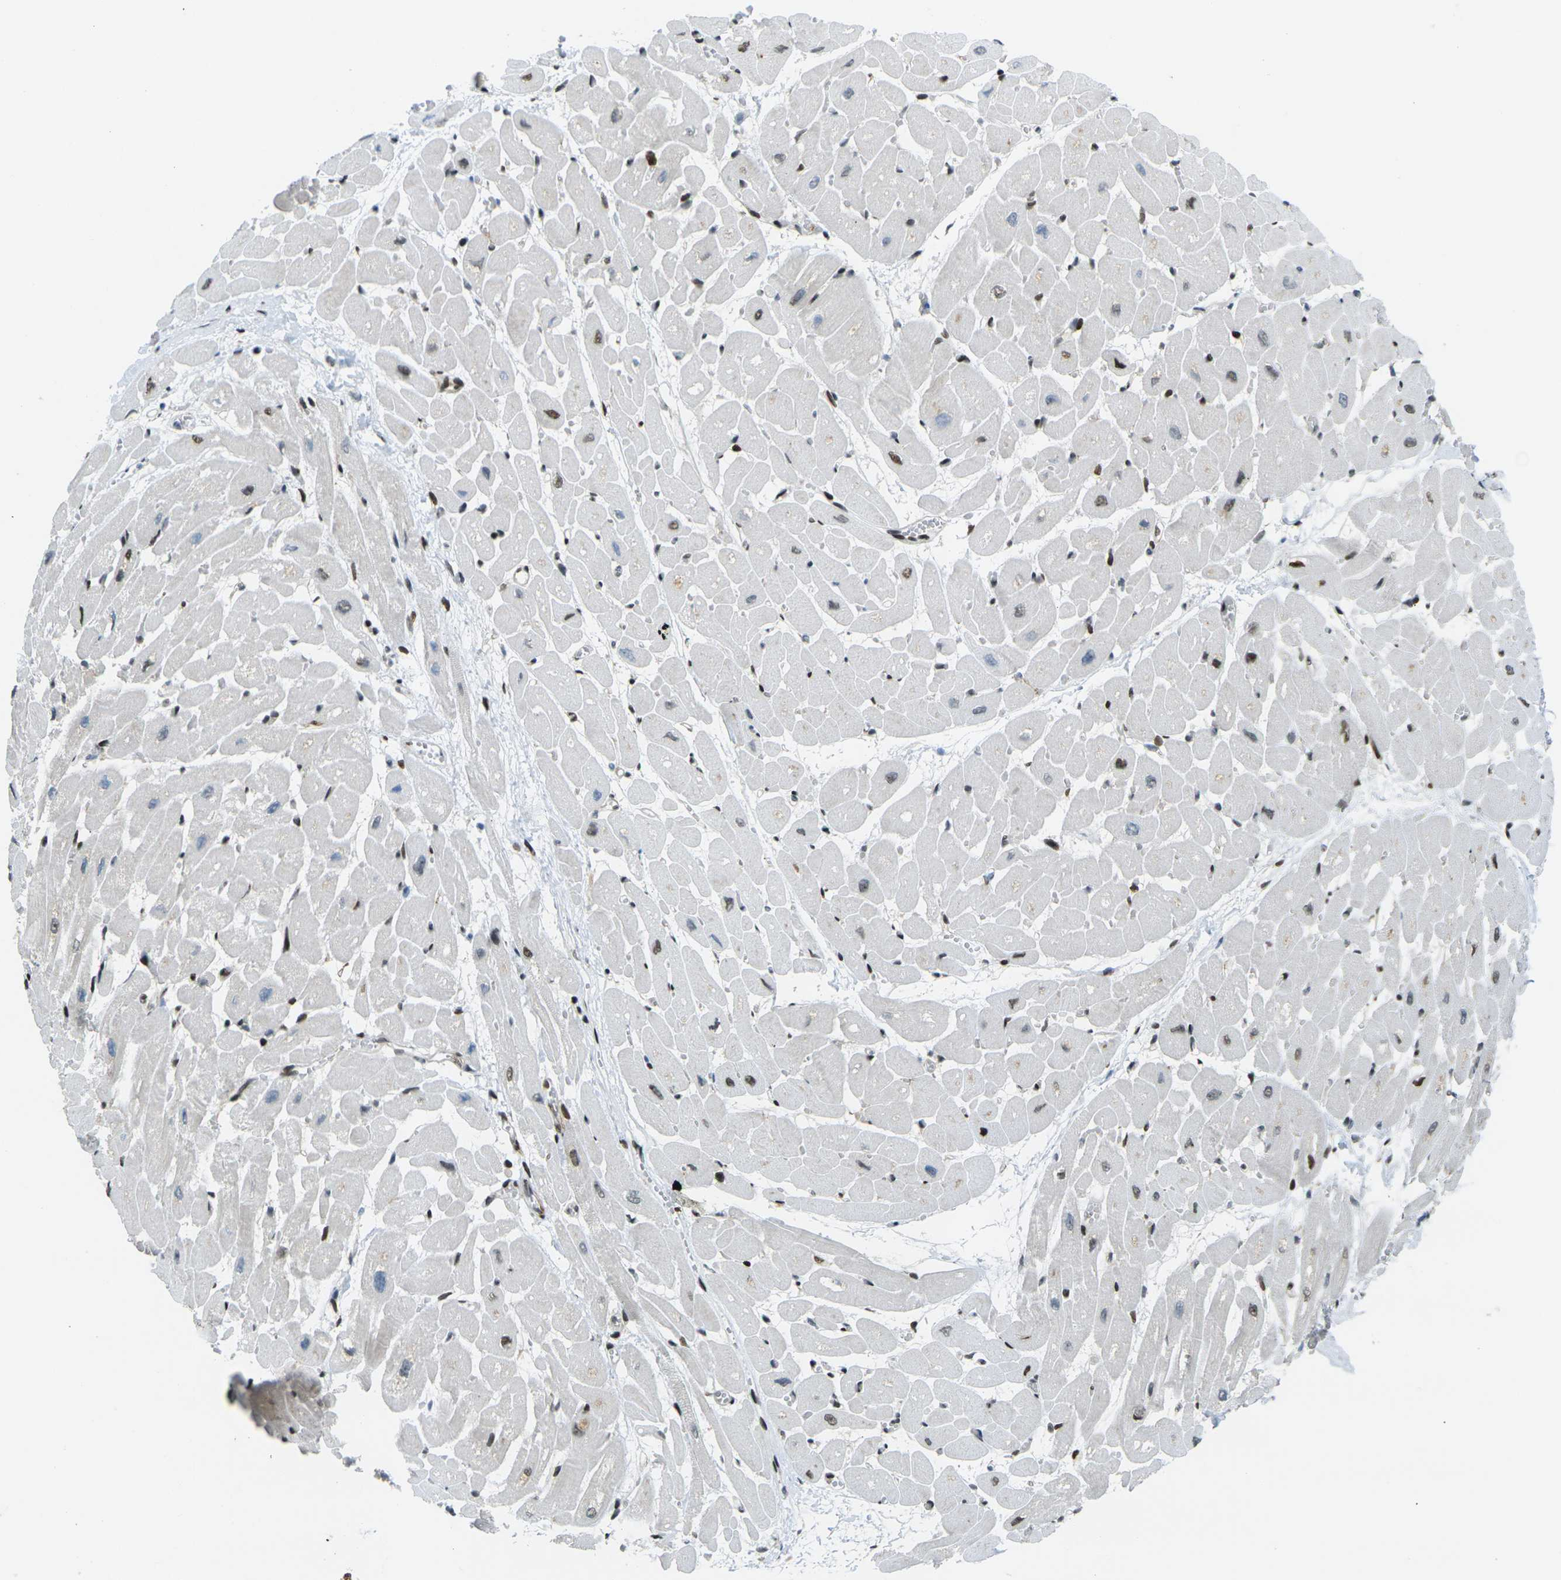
{"staining": {"intensity": "moderate", "quantity": "25%-75%", "location": "nuclear"}, "tissue": "heart muscle", "cell_type": "Cardiomyocytes", "image_type": "normal", "snomed": [{"axis": "morphology", "description": "Normal tissue, NOS"}, {"axis": "topography", "description": "Heart"}], "caption": "Protein staining of benign heart muscle demonstrates moderate nuclear expression in about 25%-75% of cardiomyocytes.", "gene": "UBE2C", "patient": {"sex": "male", "age": 45}}